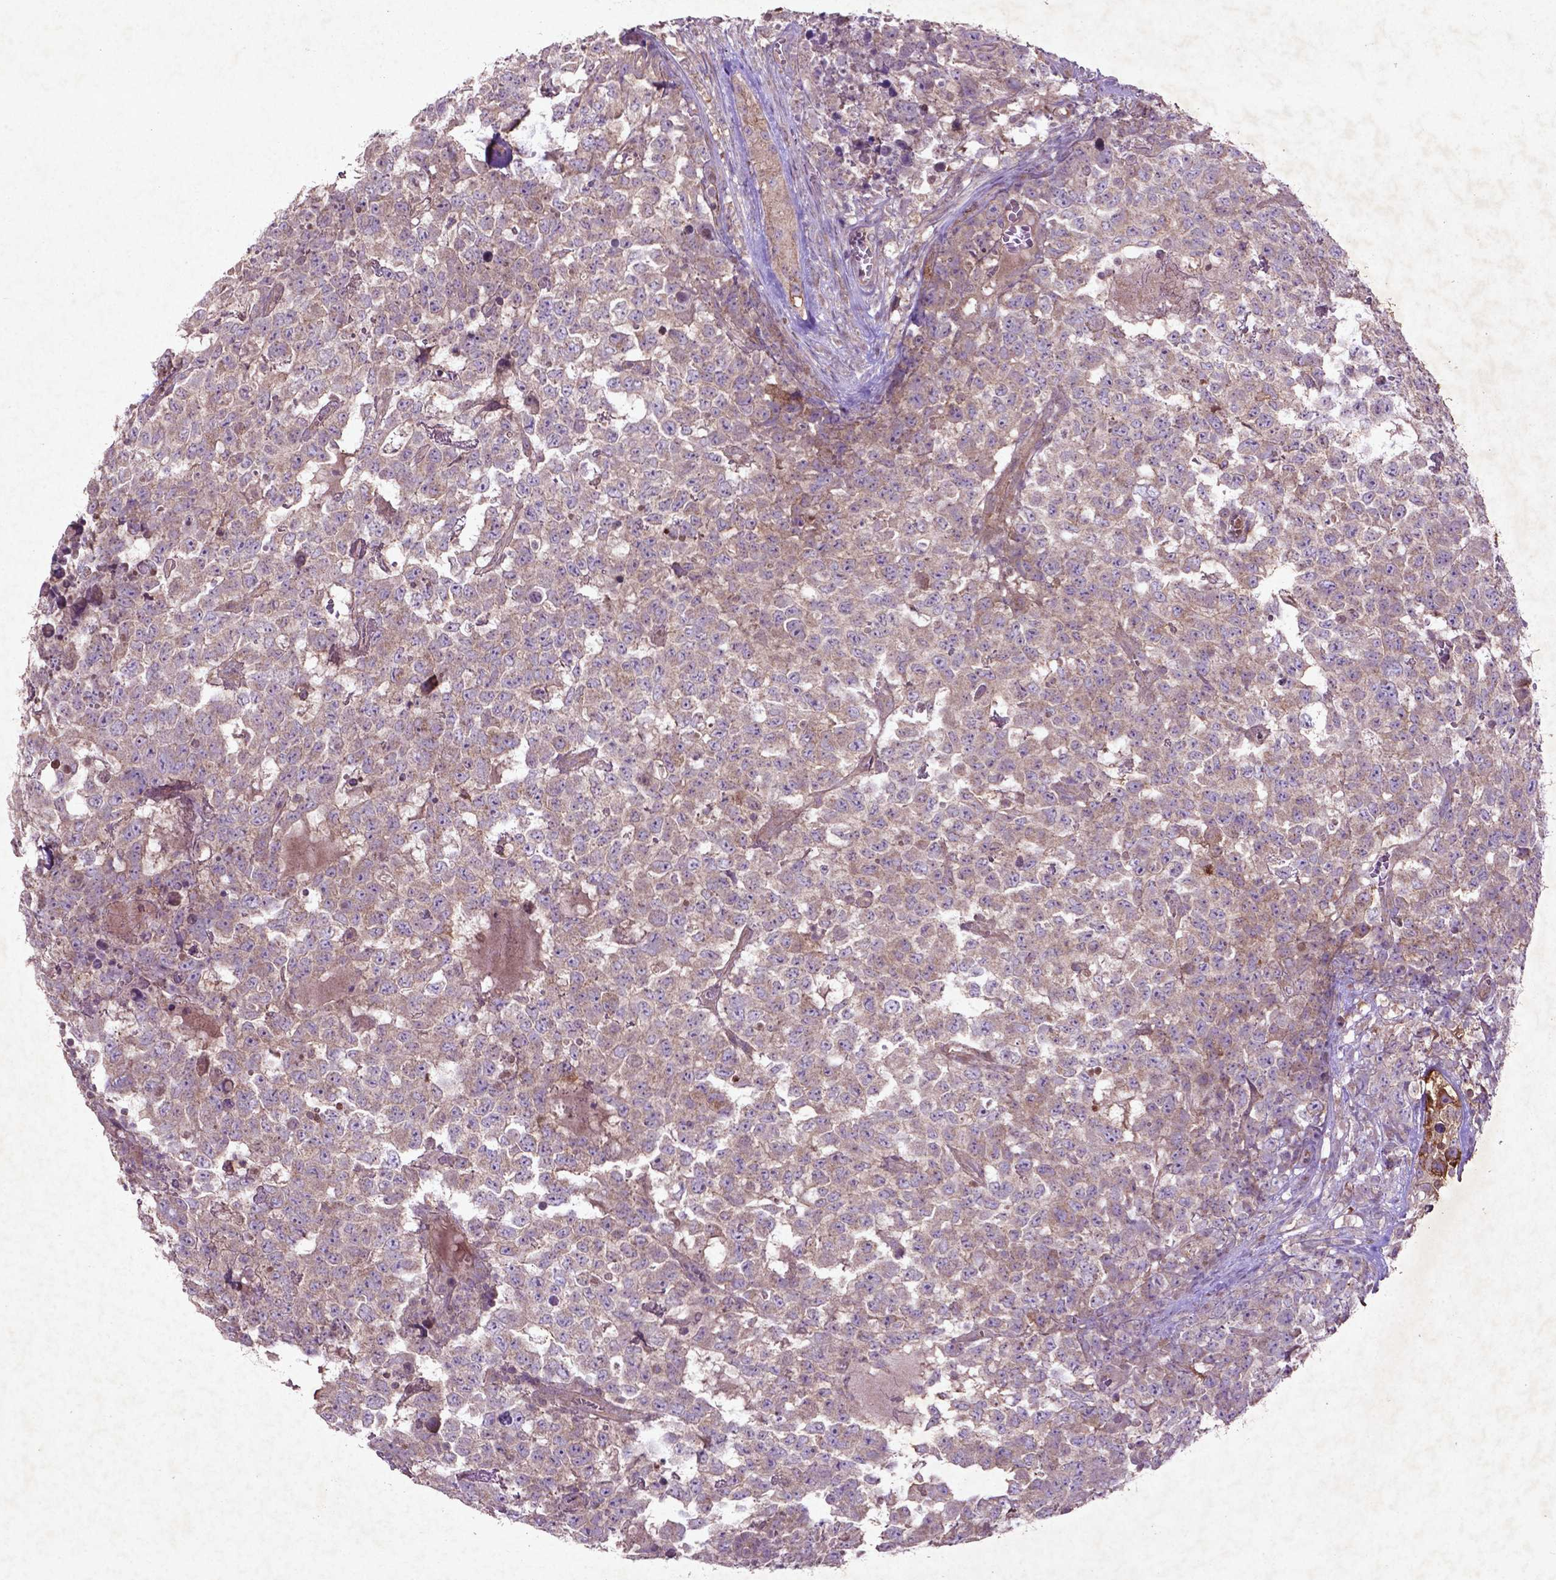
{"staining": {"intensity": "weak", "quantity": "25%-75%", "location": "cytoplasmic/membranous"}, "tissue": "testis cancer", "cell_type": "Tumor cells", "image_type": "cancer", "snomed": [{"axis": "morphology", "description": "Carcinoma, Embryonal, NOS"}, {"axis": "topography", "description": "Testis"}], "caption": "Testis embryonal carcinoma stained for a protein (brown) exhibits weak cytoplasmic/membranous positive expression in approximately 25%-75% of tumor cells.", "gene": "MTOR", "patient": {"sex": "male", "age": 23}}